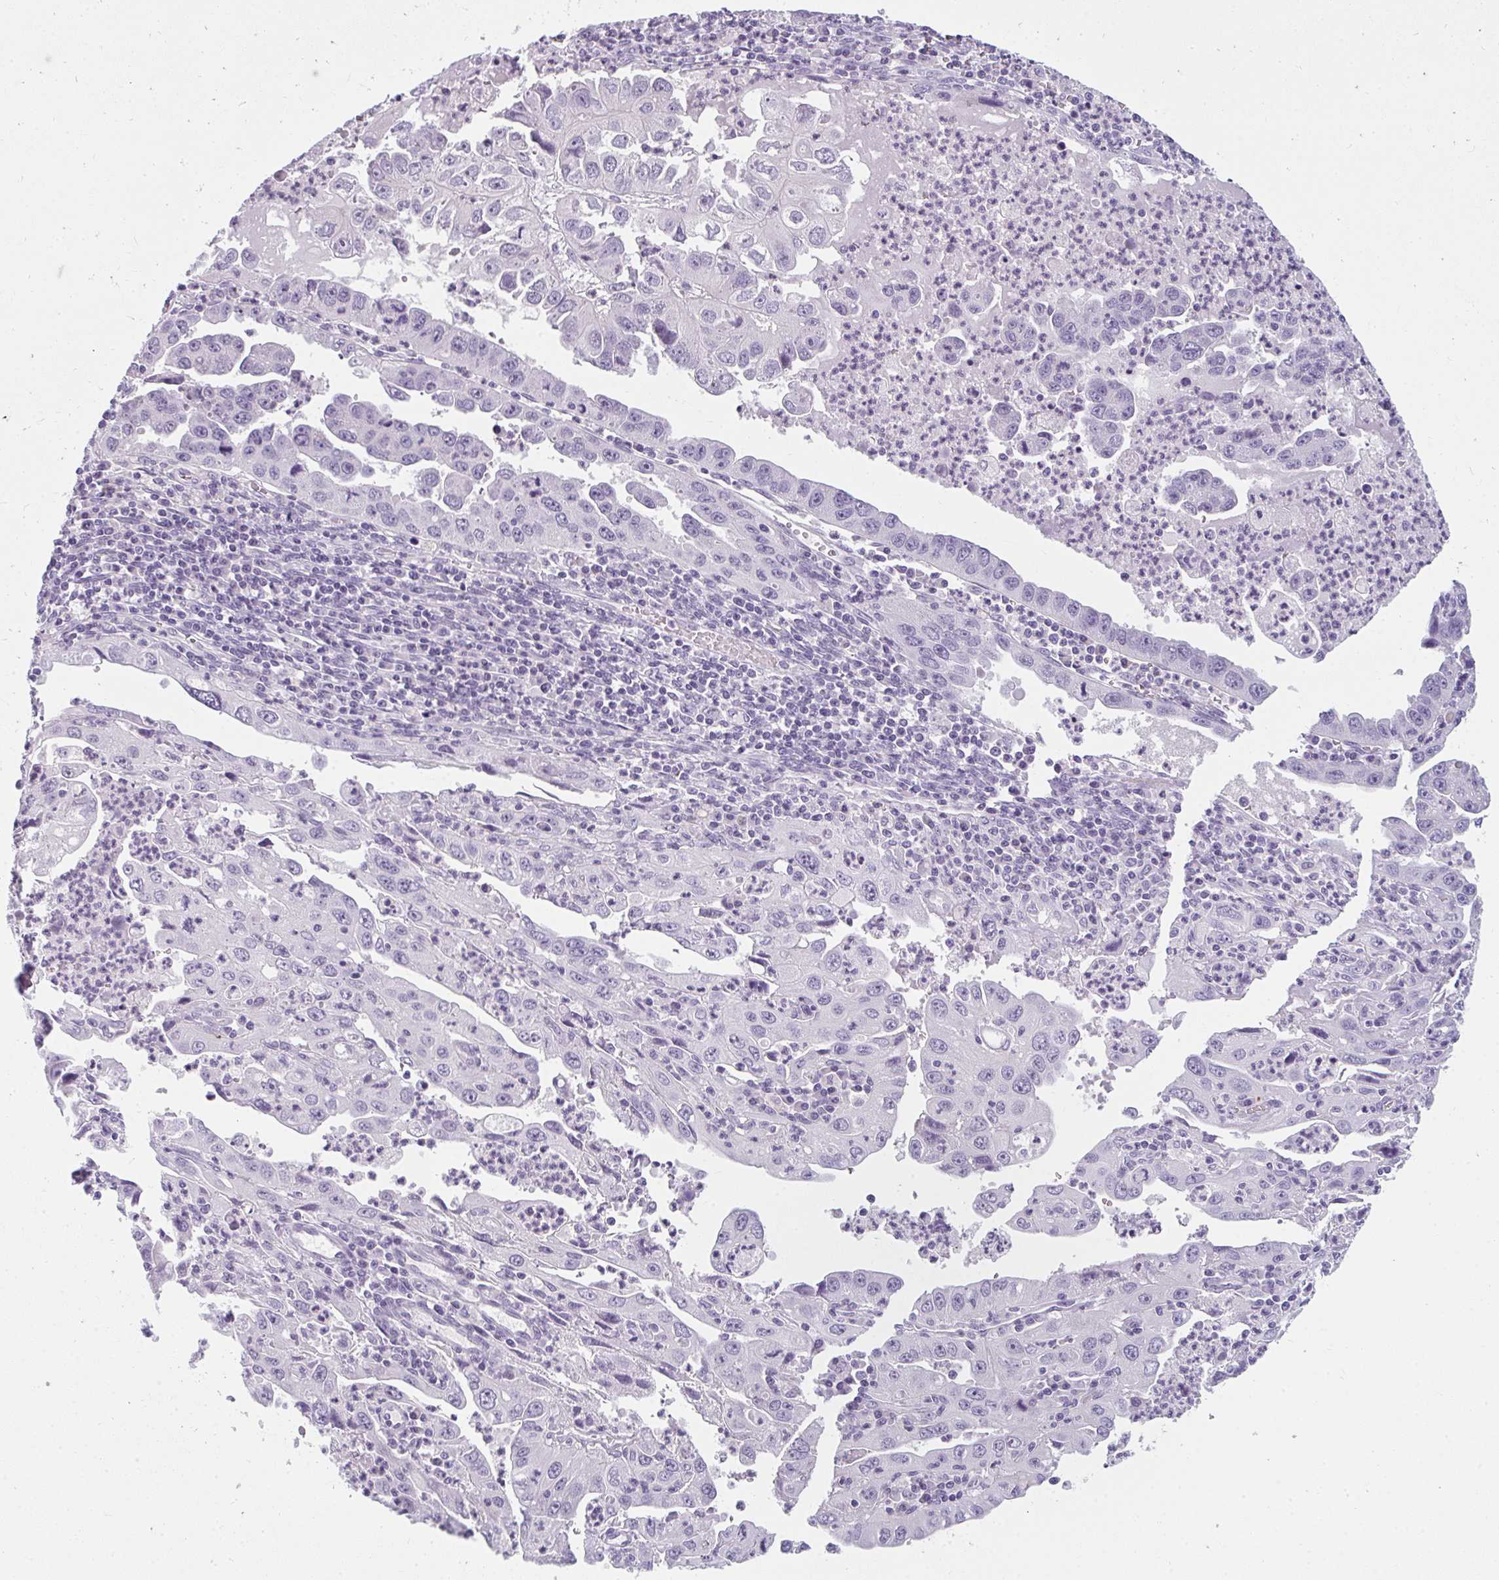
{"staining": {"intensity": "negative", "quantity": "none", "location": "none"}, "tissue": "endometrial cancer", "cell_type": "Tumor cells", "image_type": "cancer", "snomed": [{"axis": "morphology", "description": "Adenocarcinoma, NOS"}, {"axis": "topography", "description": "Uterus"}], "caption": "IHC histopathology image of adenocarcinoma (endometrial) stained for a protein (brown), which exhibits no staining in tumor cells.", "gene": "PPP1R3G", "patient": {"sex": "female", "age": 62}}